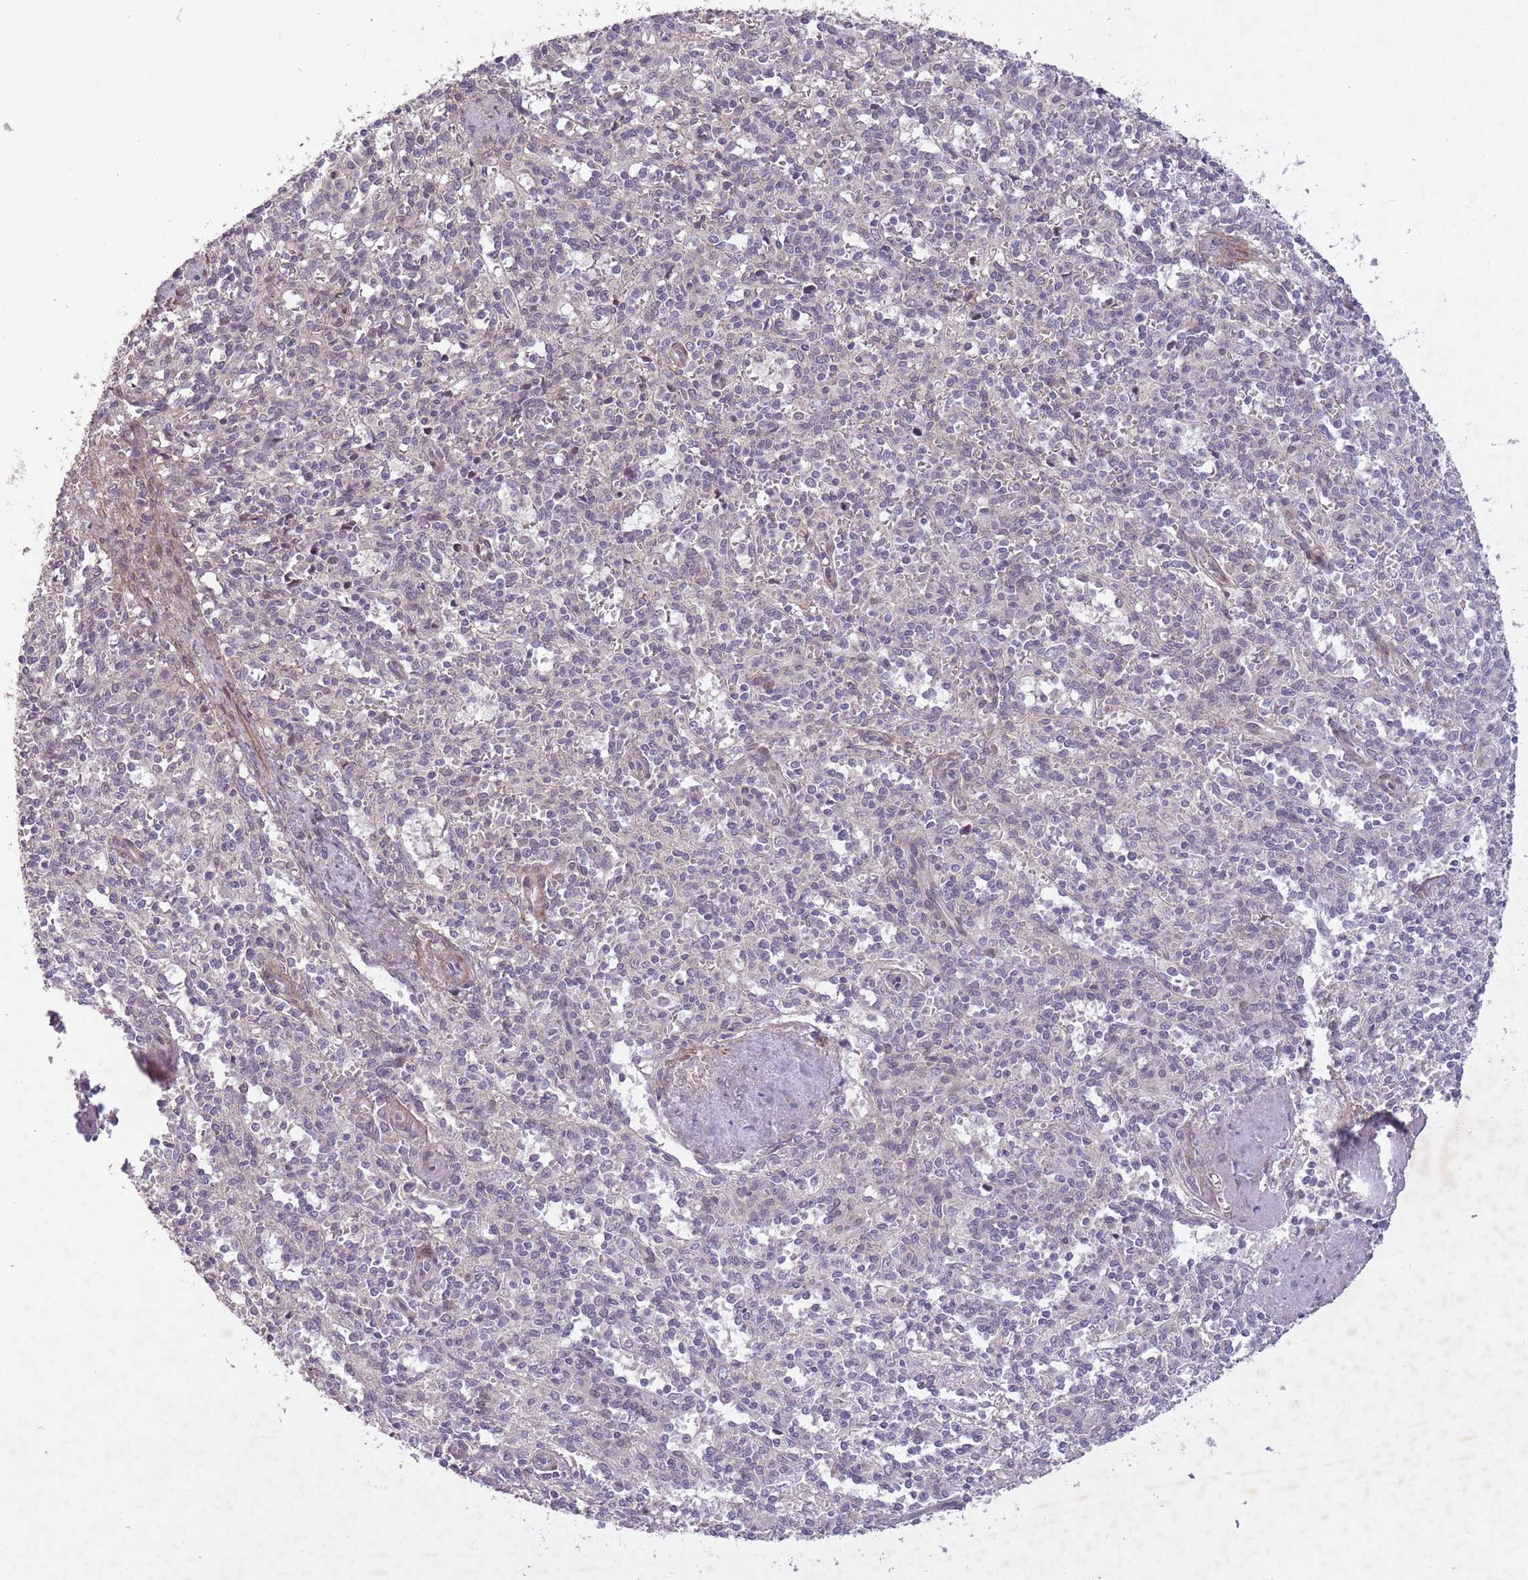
{"staining": {"intensity": "negative", "quantity": "none", "location": "none"}, "tissue": "spleen", "cell_type": "Cells in red pulp", "image_type": "normal", "snomed": [{"axis": "morphology", "description": "Normal tissue, NOS"}, {"axis": "topography", "description": "Spleen"}], "caption": "Spleen was stained to show a protein in brown. There is no significant expression in cells in red pulp. The staining is performed using DAB (3,3'-diaminobenzidine) brown chromogen with nuclei counter-stained in using hematoxylin.", "gene": "CBX6", "patient": {"sex": "female", "age": 70}}